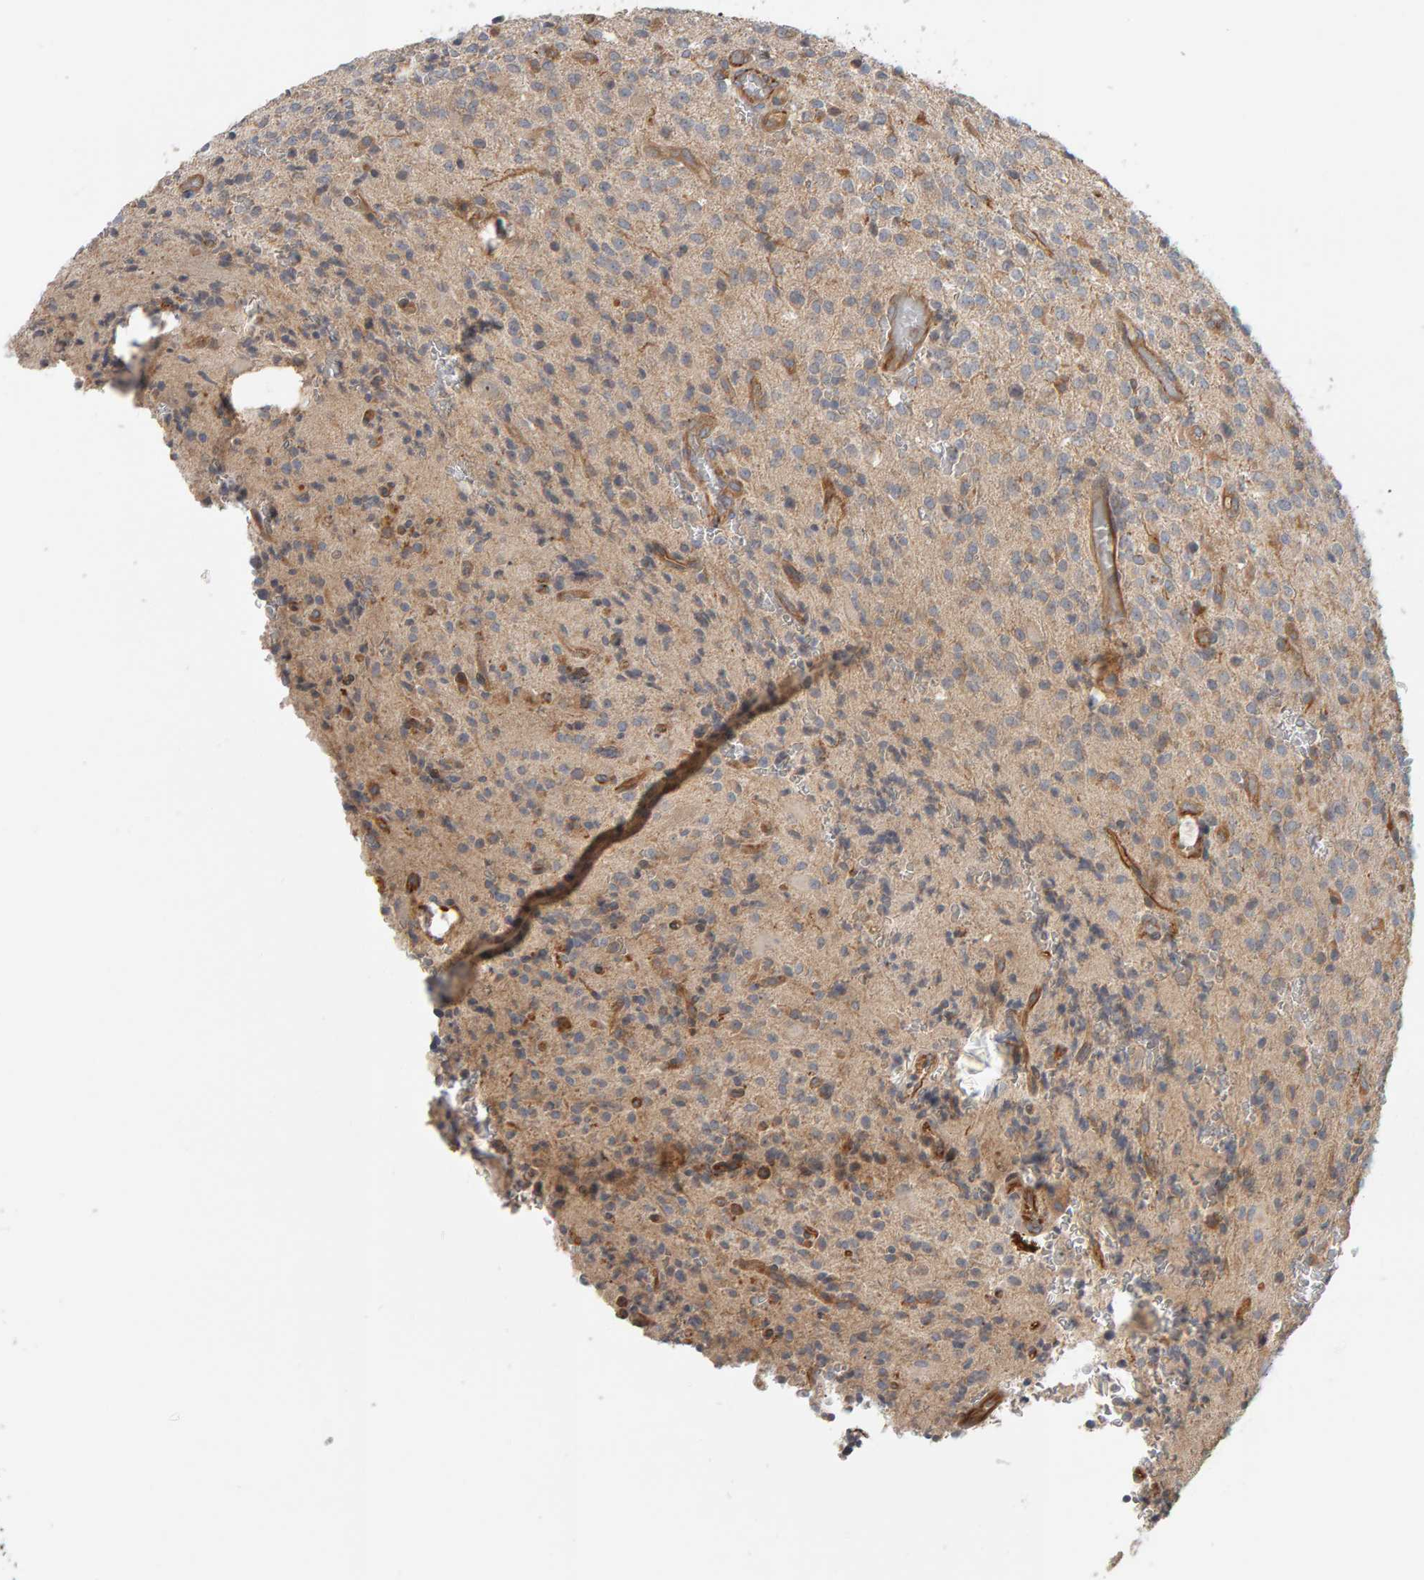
{"staining": {"intensity": "weak", "quantity": ">75%", "location": "cytoplasmic/membranous"}, "tissue": "glioma", "cell_type": "Tumor cells", "image_type": "cancer", "snomed": [{"axis": "morphology", "description": "Glioma, malignant, High grade"}, {"axis": "topography", "description": "Brain"}], "caption": "High-power microscopy captured an immunohistochemistry (IHC) image of glioma, revealing weak cytoplasmic/membranous expression in approximately >75% of tumor cells. Using DAB (brown) and hematoxylin (blue) stains, captured at high magnification using brightfield microscopy.", "gene": "C9orf72", "patient": {"sex": "male", "age": 34}}